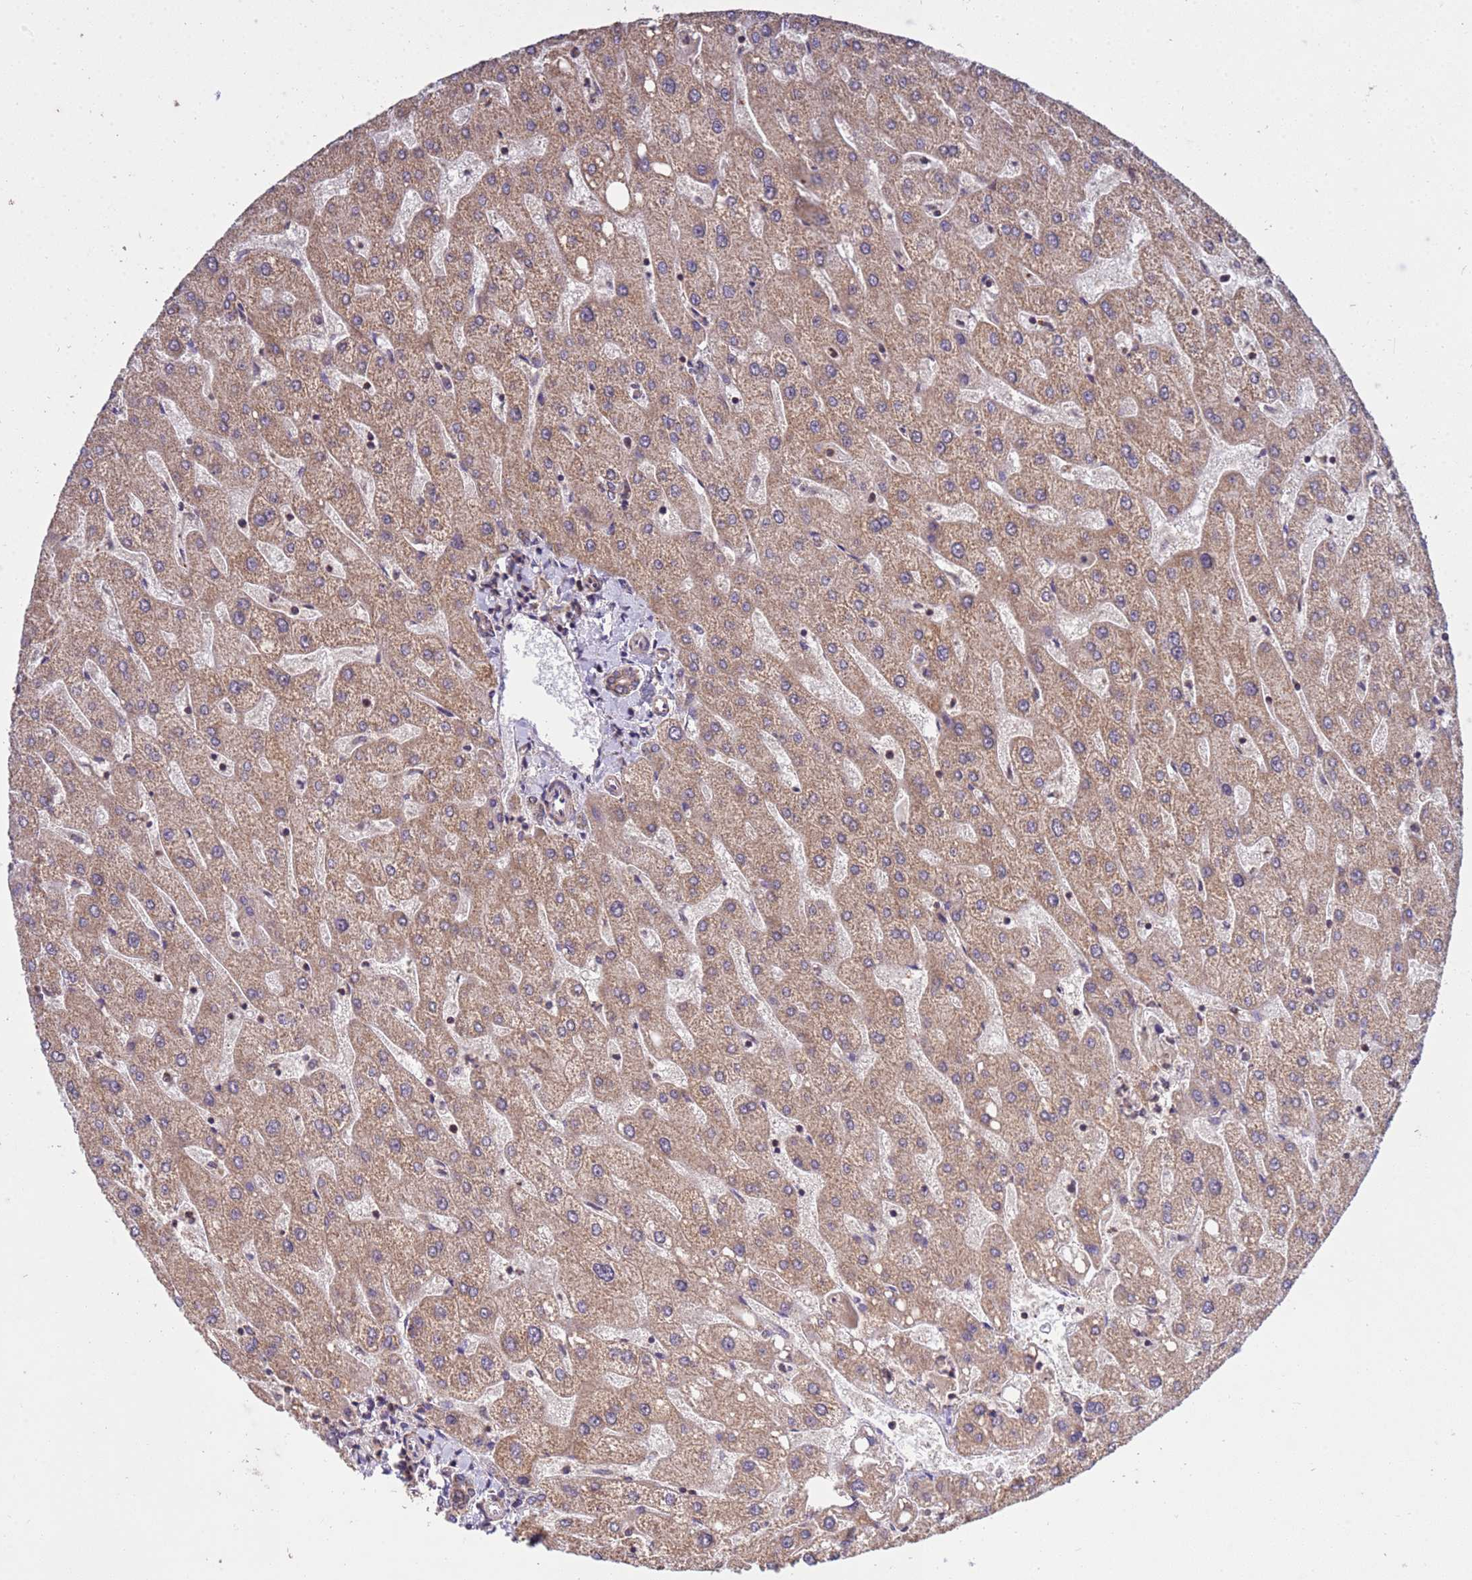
{"staining": {"intensity": "weak", "quantity": ">75%", "location": "cytoplasmic/membranous"}, "tissue": "liver", "cell_type": "Cholangiocytes", "image_type": "normal", "snomed": [{"axis": "morphology", "description": "Normal tissue, NOS"}, {"axis": "topography", "description": "Liver"}], "caption": "The micrograph shows staining of unremarkable liver, revealing weak cytoplasmic/membranous protein staining (brown color) within cholangiocytes. Immunohistochemistry (ihc) stains the protein in brown and the nuclei are stained blue.", "gene": "P2RX7", "patient": {"sex": "male", "age": 67}}